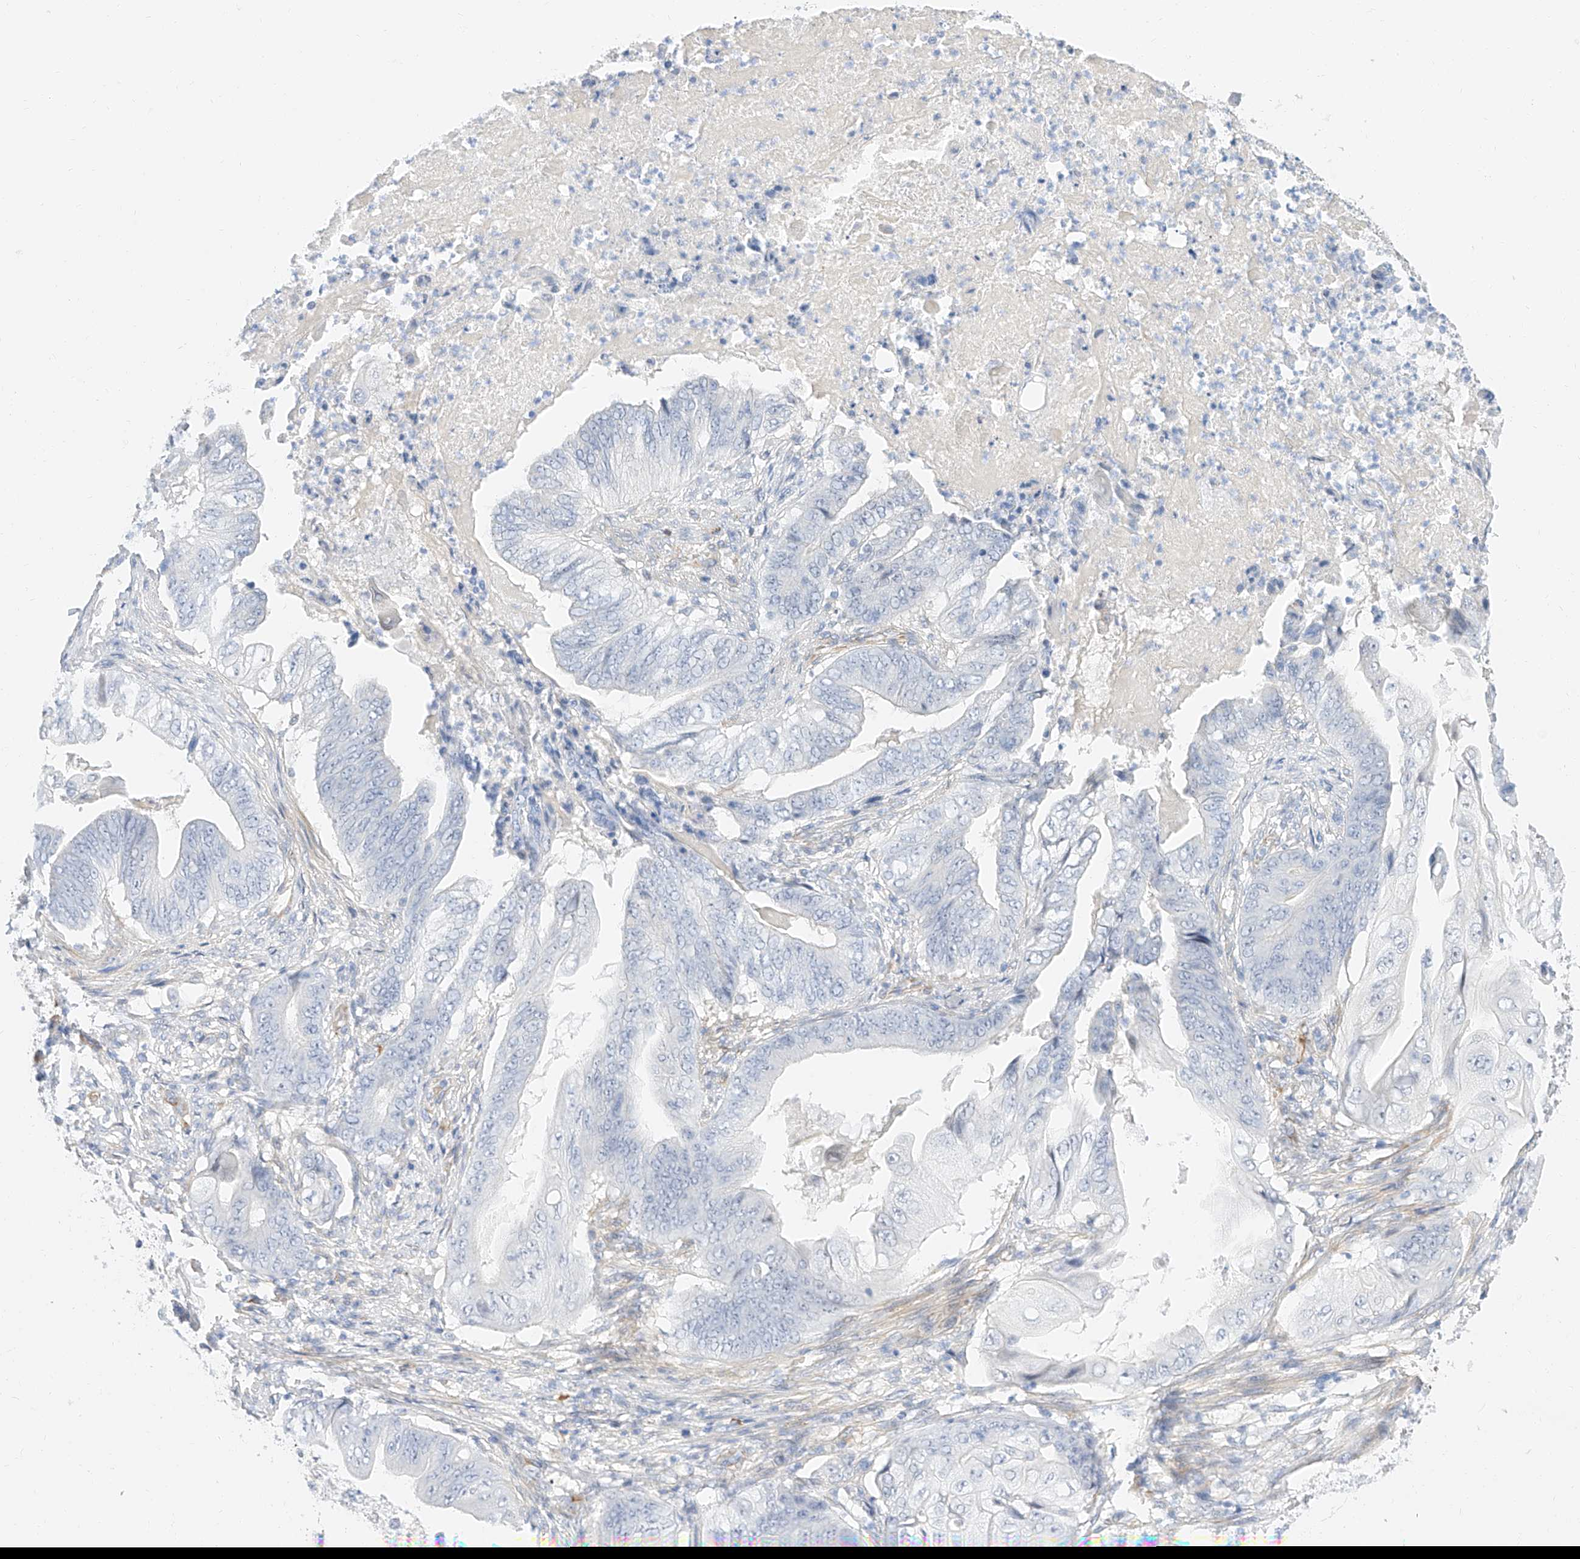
{"staining": {"intensity": "negative", "quantity": "none", "location": "none"}, "tissue": "stomach cancer", "cell_type": "Tumor cells", "image_type": "cancer", "snomed": [{"axis": "morphology", "description": "Adenocarcinoma, NOS"}, {"axis": "topography", "description": "Stomach"}], "caption": "DAB (3,3'-diaminobenzidine) immunohistochemical staining of stomach cancer (adenocarcinoma) shows no significant expression in tumor cells.", "gene": "CDCP2", "patient": {"sex": "female", "age": 73}}